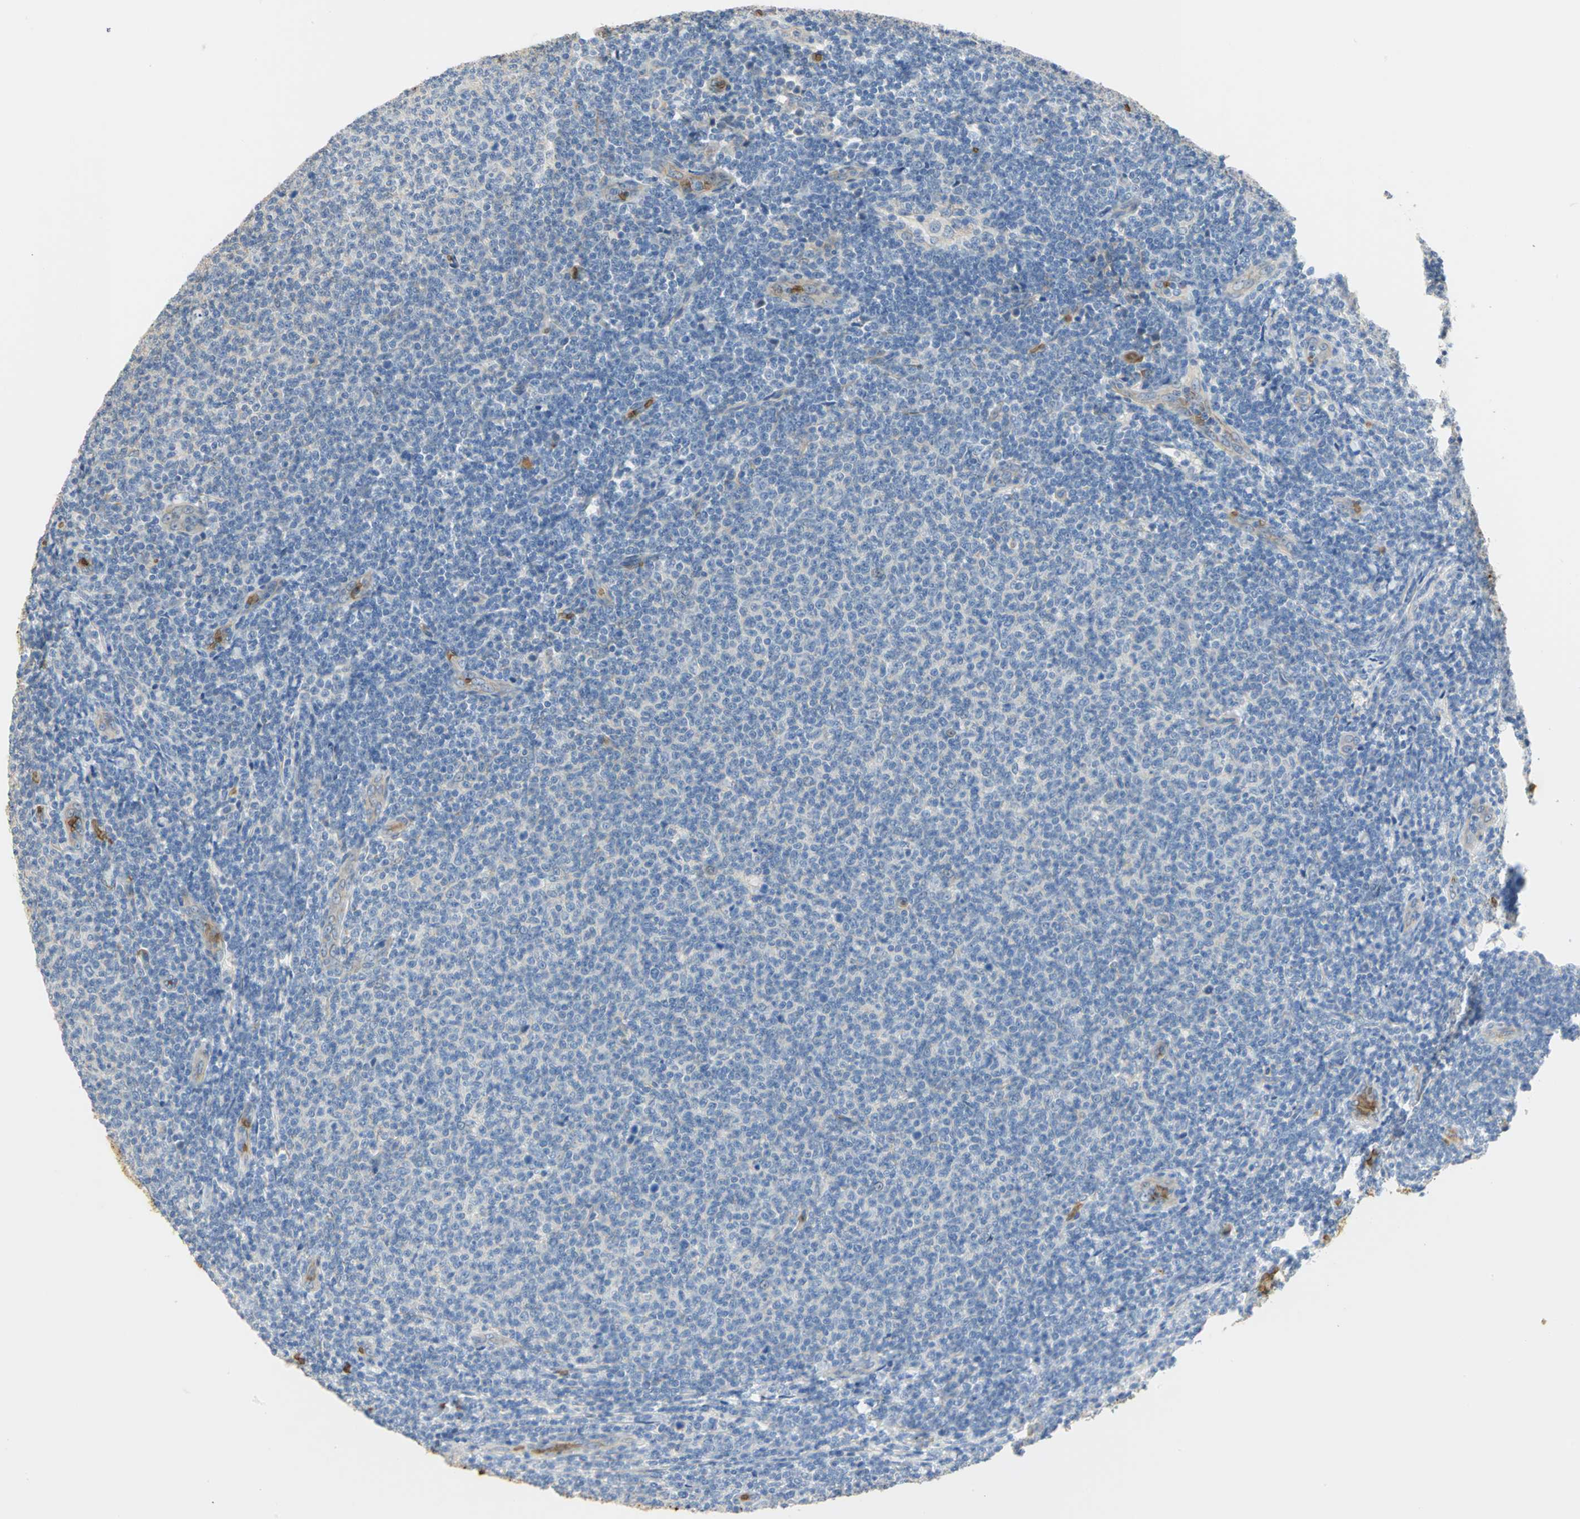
{"staining": {"intensity": "negative", "quantity": "none", "location": "none"}, "tissue": "lymphoma", "cell_type": "Tumor cells", "image_type": "cancer", "snomed": [{"axis": "morphology", "description": "Malignant lymphoma, non-Hodgkin's type, Low grade"}, {"axis": "topography", "description": "Lymph node"}], "caption": "DAB (3,3'-diaminobenzidine) immunohistochemical staining of human malignant lymphoma, non-Hodgkin's type (low-grade) reveals no significant positivity in tumor cells.", "gene": "TREM1", "patient": {"sex": "male", "age": 66}}